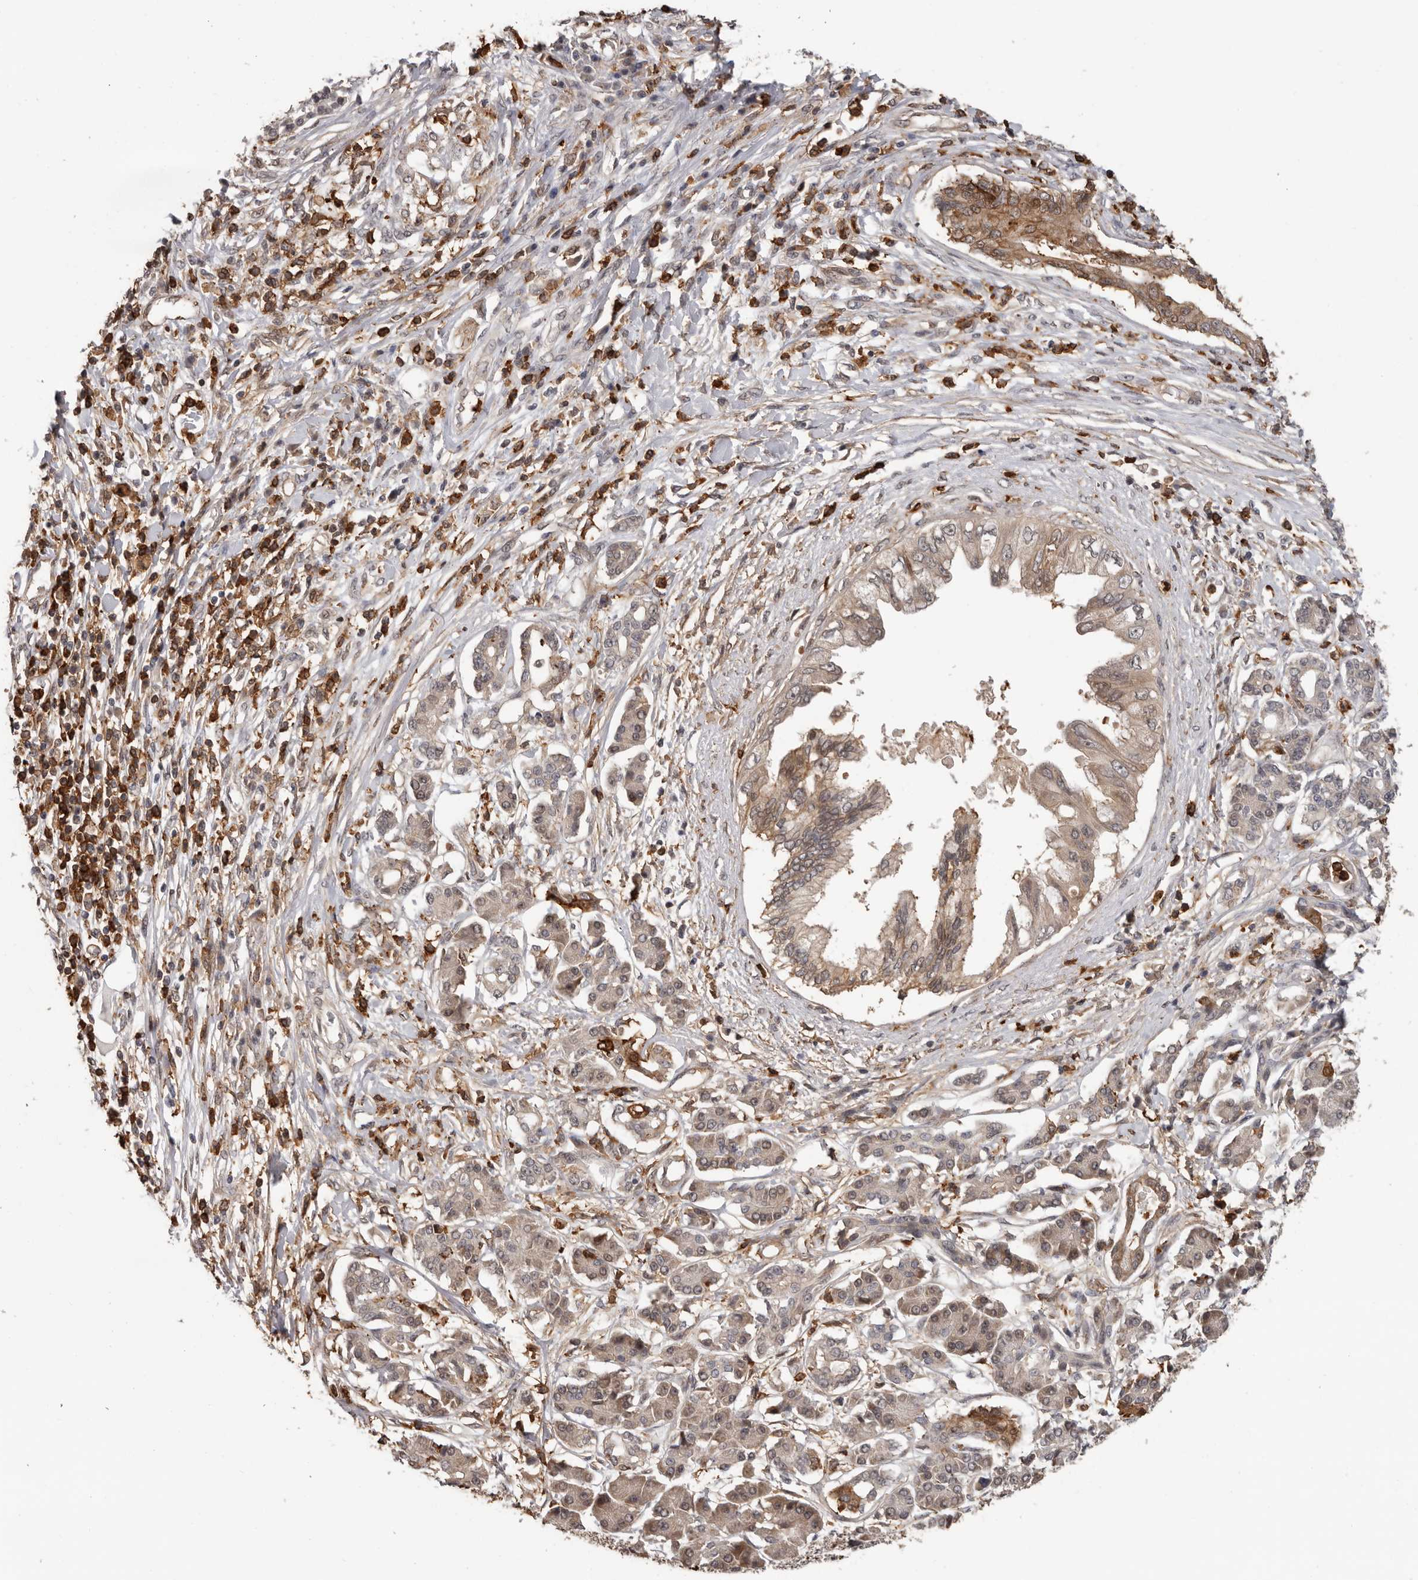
{"staining": {"intensity": "strong", "quantity": "25%-75%", "location": "cytoplasmic/membranous,nuclear"}, "tissue": "pancreatic cancer", "cell_type": "Tumor cells", "image_type": "cancer", "snomed": [{"axis": "morphology", "description": "Adenocarcinoma, NOS"}, {"axis": "topography", "description": "Pancreas"}], "caption": "The image shows a brown stain indicating the presence of a protein in the cytoplasmic/membranous and nuclear of tumor cells in pancreatic cancer.", "gene": "PRR12", "patient": {"sex": "female", "age": 56}}